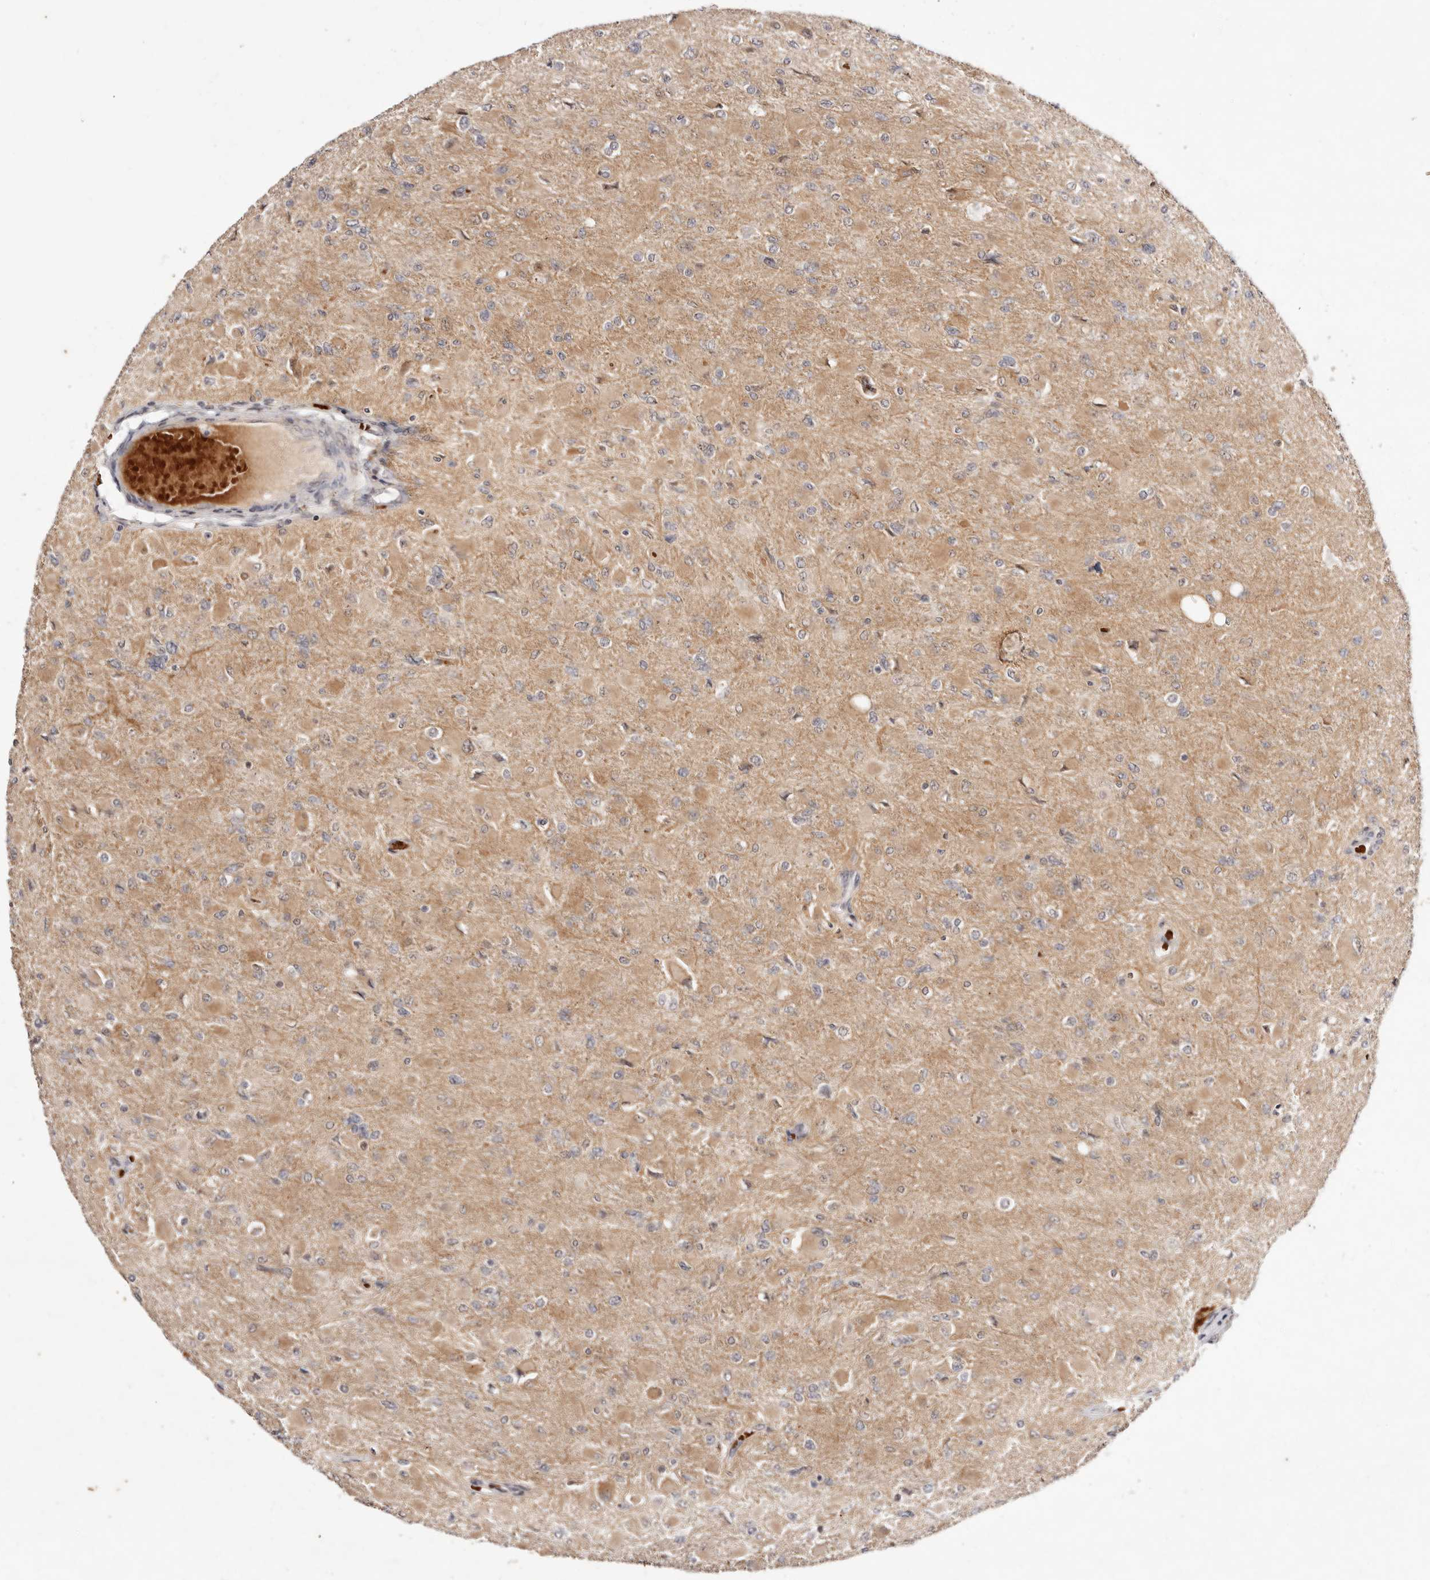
{"staining": {"intensity": "negative", "quantity": "none", "location": "none"}, "tissue": "glioma", "cell_type": "Tumor cells", "image_type": "cancer", "snomed": [{"axis": "morphology", "description": "Glioma, malignant, High grade"}, {"axis": "topography", "description": "Cerebral cortex"}], "caption": "An immunohistochemistry histopathology image of glioma is shown. There is no staining in tumor cells of glioma.", "gene": "WRN", "patient": {"sex": "female", "age": 36}}